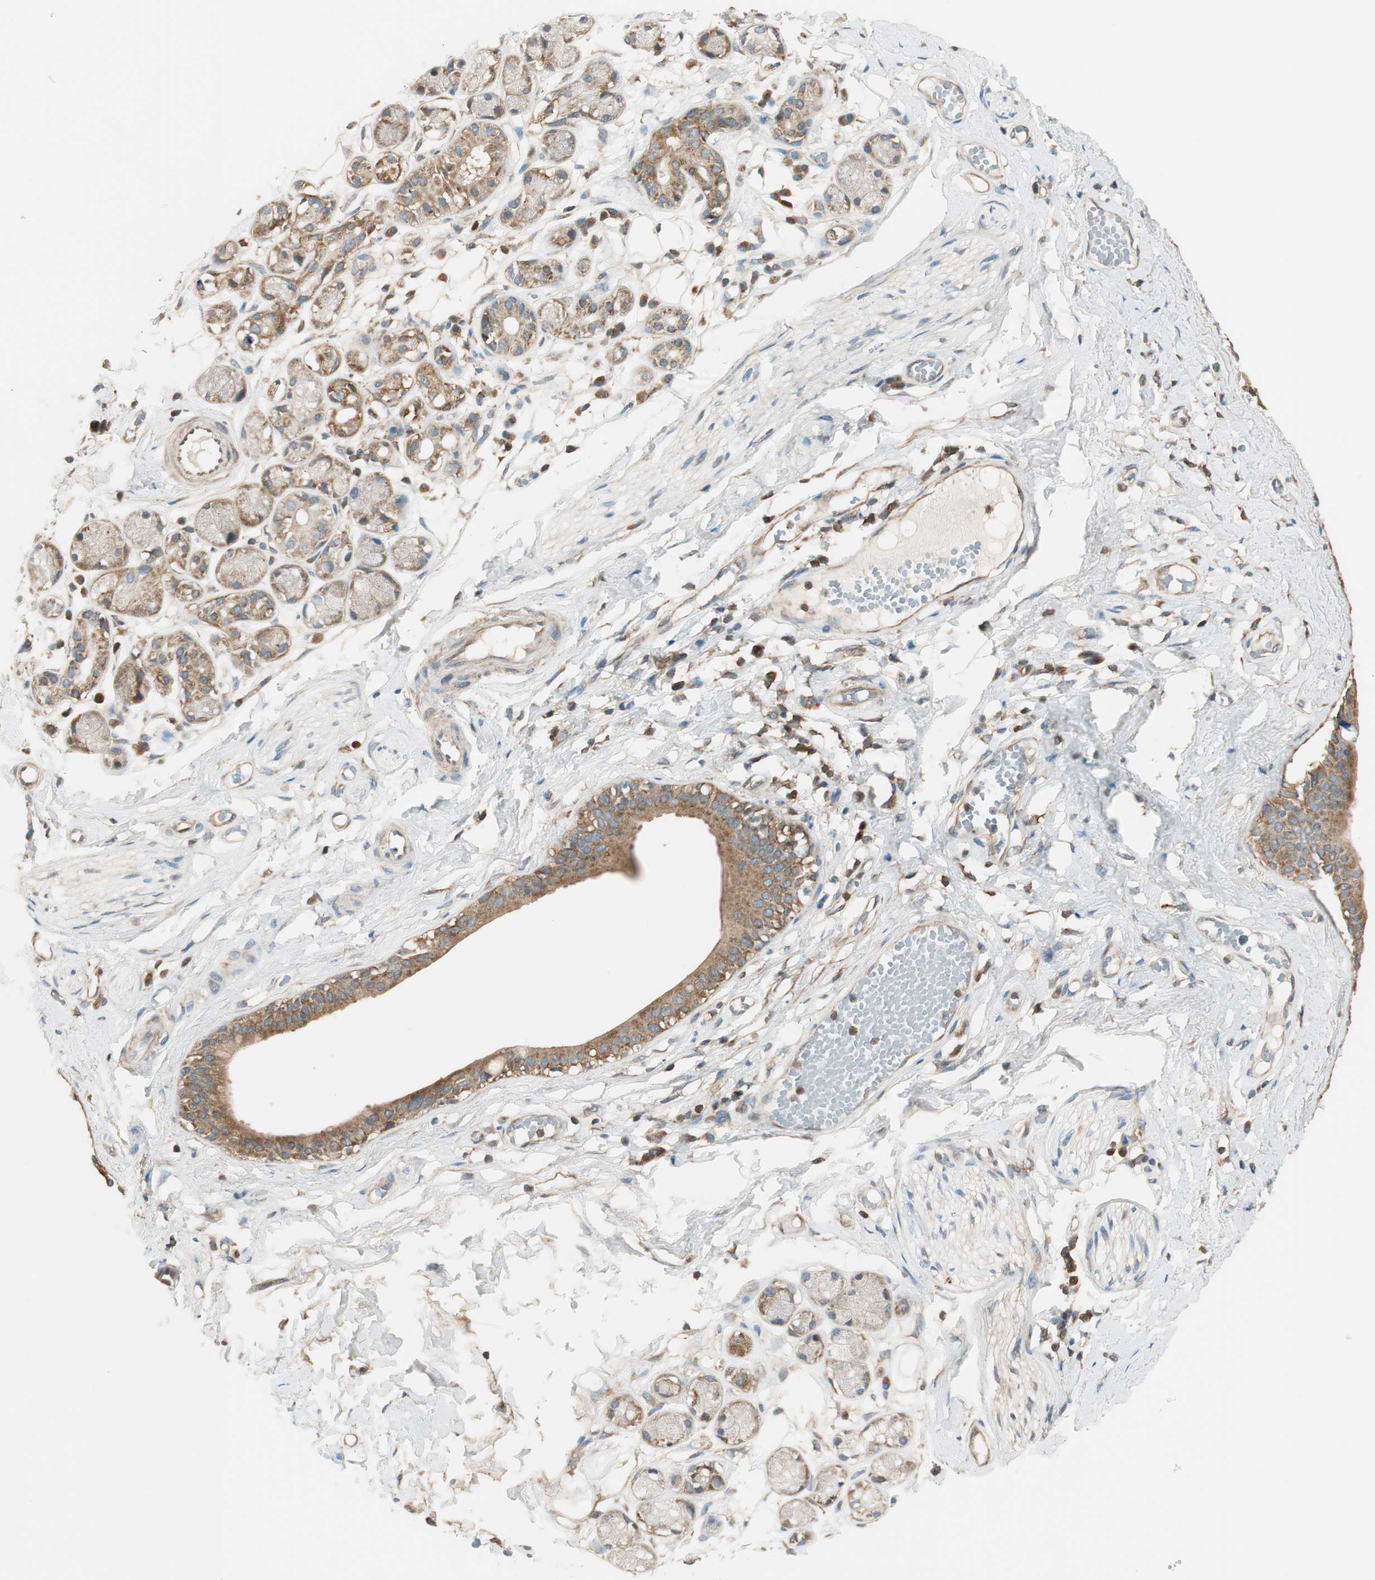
{"staining": {"intensity": "moderate", "quantity": ">75%", "location": "cytoplasmic/membranous"}, "tissue": "adipose tissue", "cell_type": "Adipocytes", "image_type": "normal", "snomed": [{"axis": "morphology", "description": "Normal tissue, NOS"}, {"axis": "morphology", "description": "Inflammation, NOS"}, {"axis": "topography", "description": "Vascular tissue"}, {"axis": "topography", "description": "Salivary gland"}], "caption": "Benign adipose tissue demonstrates moderate cytoplasmic/membranous staining in about >75% of adipocytes Nuclei are stained in blue..", "gene": "PI4K2B", "patient": {"sex": "female", "age": 75}}